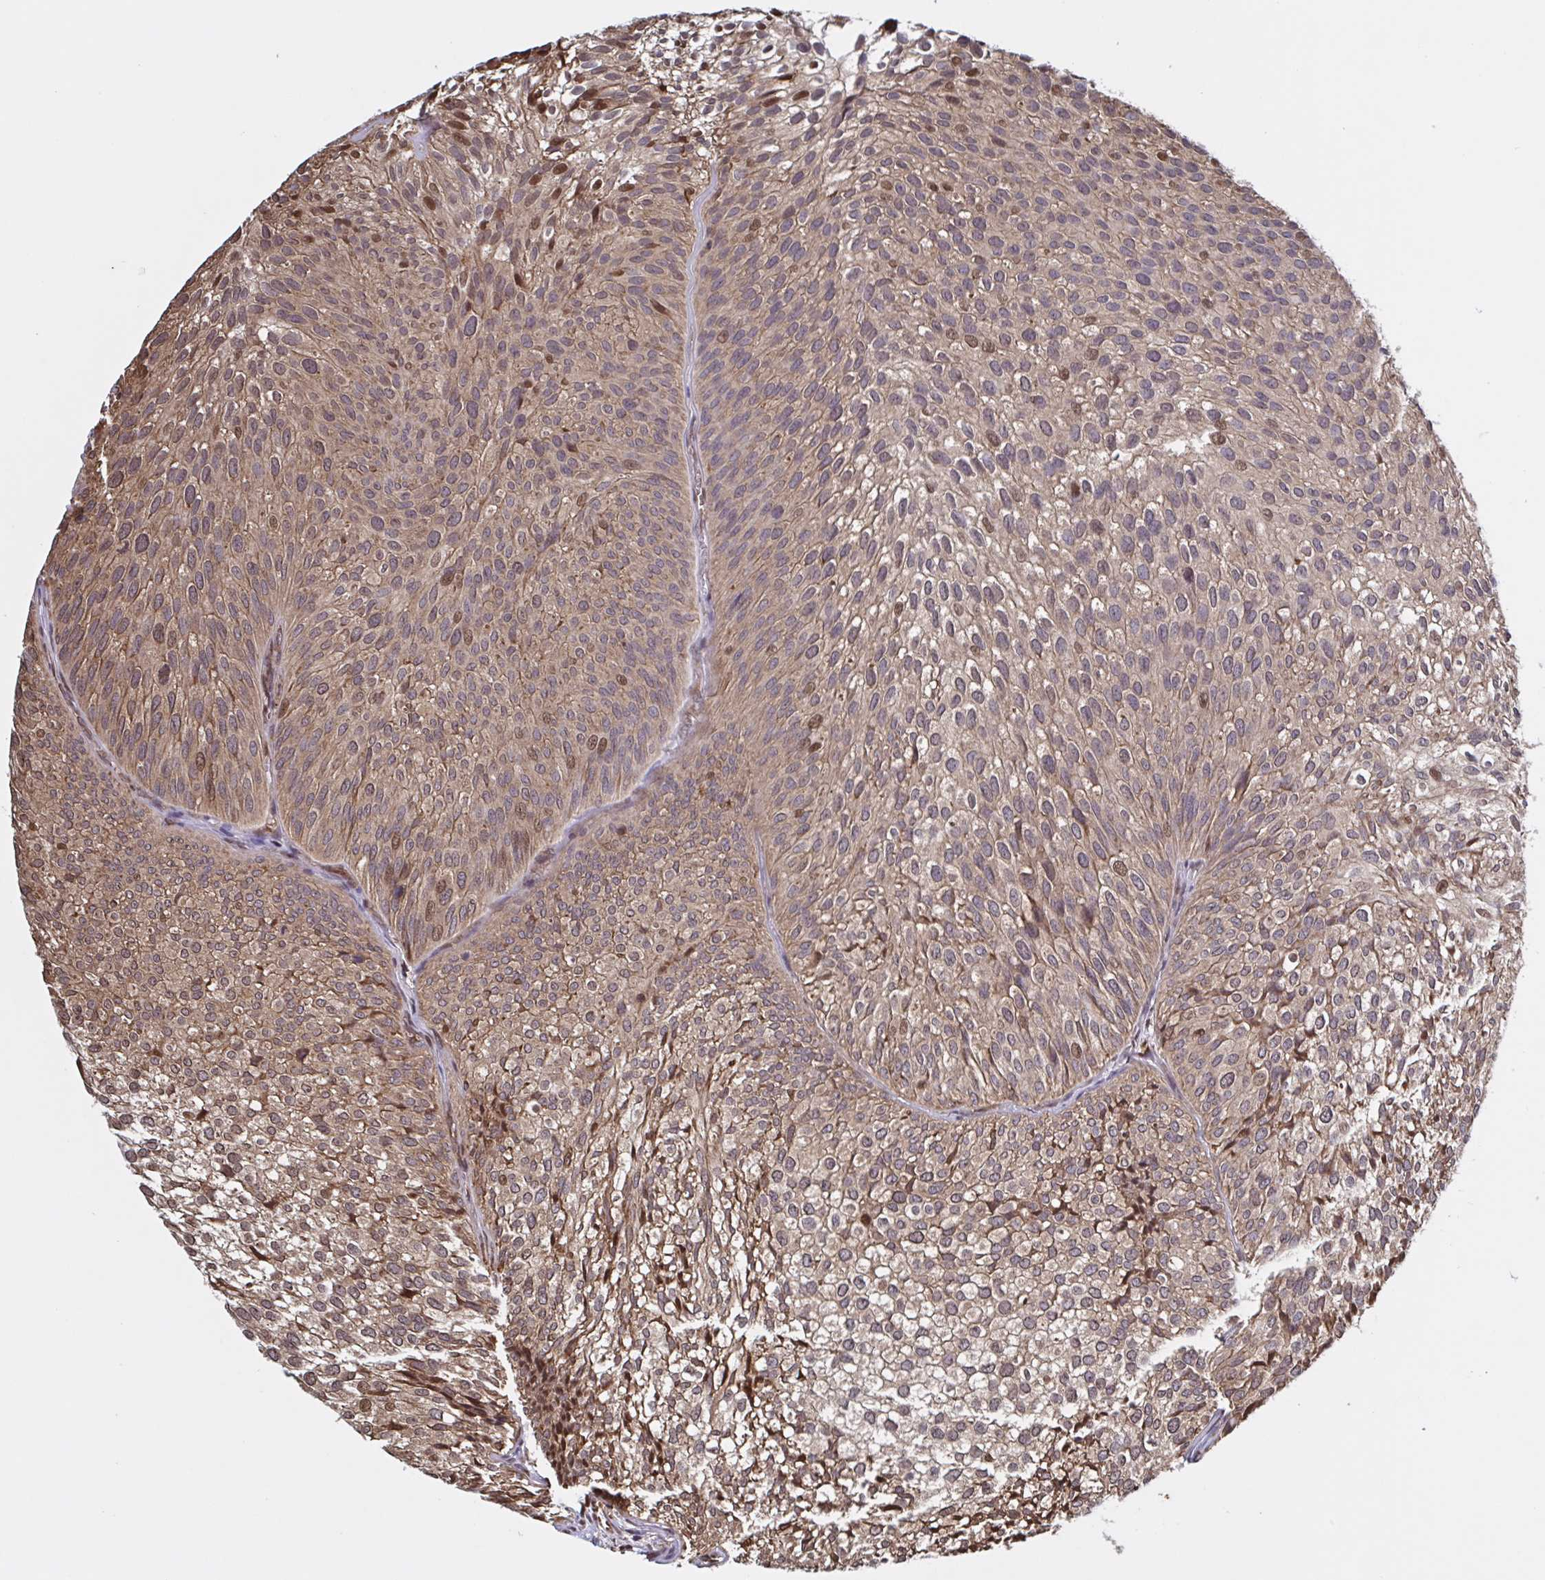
{"staining": {"intensity": "moderate", "quantity": ">75%", "location": "cytoplasmic/membranous,nuclear"}, "tissue": "urothelial cancer", "cell_type": "Tumor cells", "image_type": "cancer", "snomed": [{"axis": "morphology", "description": "Urothelial carcinoma, Low grade"}, {"axis": "topography", "description": "Urinary bladder"}], "caption": "A high-resolution image shows immunohistochemistry staining of urothelial cancer, which exhibits moderate cytoplasmic/membranous and nuclear positivity in about >75% of tumor cells. The protein is stained brown, and the nuclei are stained in blue (DAB IHC with brightfield microscopy, high magnification).", "gene": "SEC63", "patient": {"sex": "male", "age": 91}}